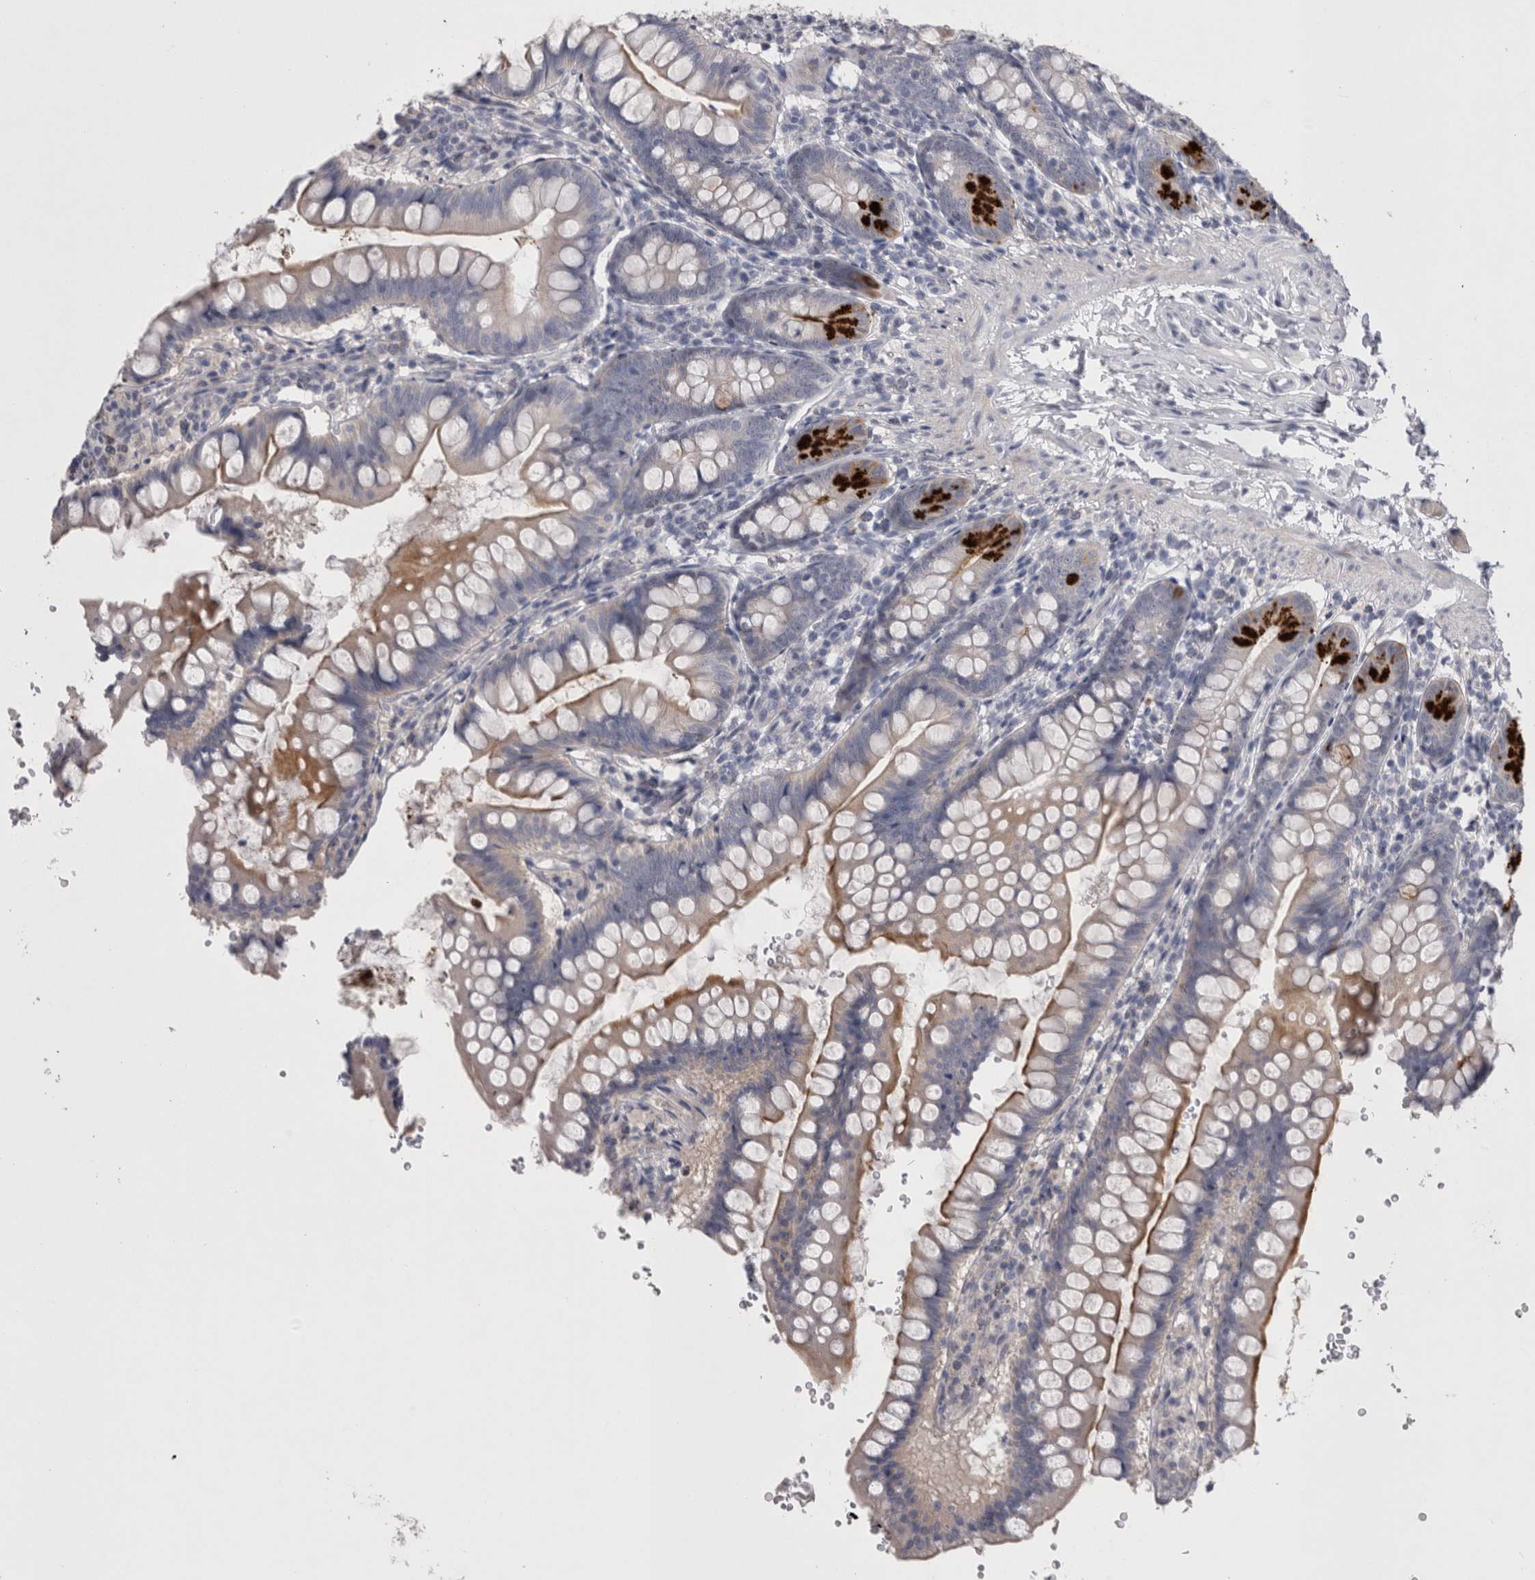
{"staining": {"intensity": "strong", "quantity": "<25%", "location": "cytoplasmic/membranous"}, "tissue": "small intestine", "cell_type": "Glandular cells", "image_type": "normal", "snomed": [{"axis": "morphology", "description": "Normal tissue, NOS"}, {"axis": "topography", "description": "Small intestine"}], "caption": "Immunohistochemistry (DAB (3,3'-diaminobenzidine)) staining of benign small intestine reveals strong cytoplasmic/membranous protein staining in approximately <25% of glandular cells. Using DAB (brown) and hematoxylin (blue) stains, captured at high magnification using brightfield microscopy.", "gene": "PWP2", "patient": {"sex": "male", "age": 7}}